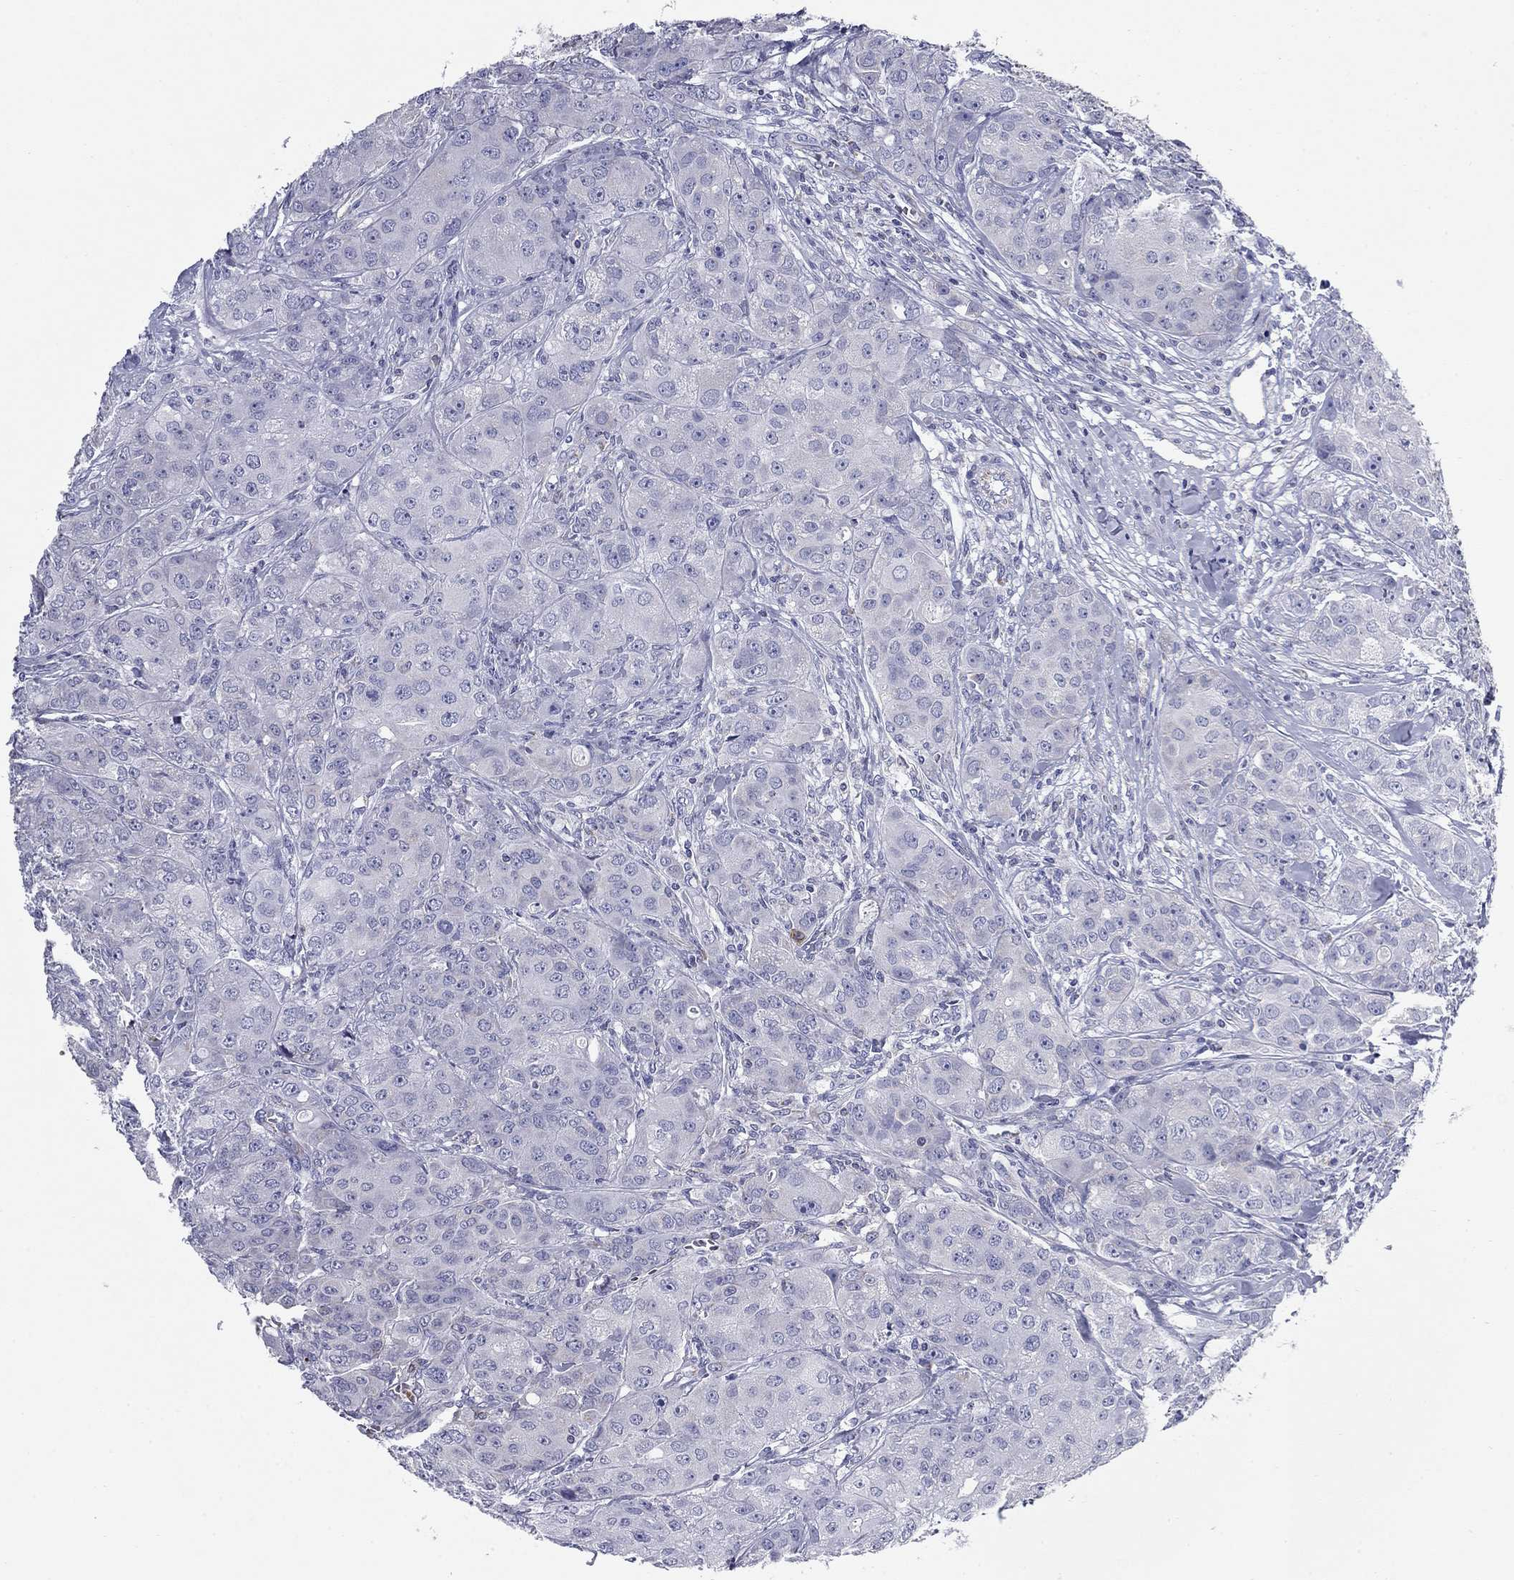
{"staining": {"intensity": "negative", "quantity": "none", "location": "none"}, "tissue": "breast cancer", "cell_type": "Tumor cells", "image_type": "cancer", "snomed": [{"axis": "morphology", "description": "Duct carcinoma"}, {"axis": "topography", "description": "Breast"}], "caption": "Tumor cells show no significant protein expression in breast cancer.", "gene": "NDUFA4L2", "patient": {"sex": "female", "age": 43}}